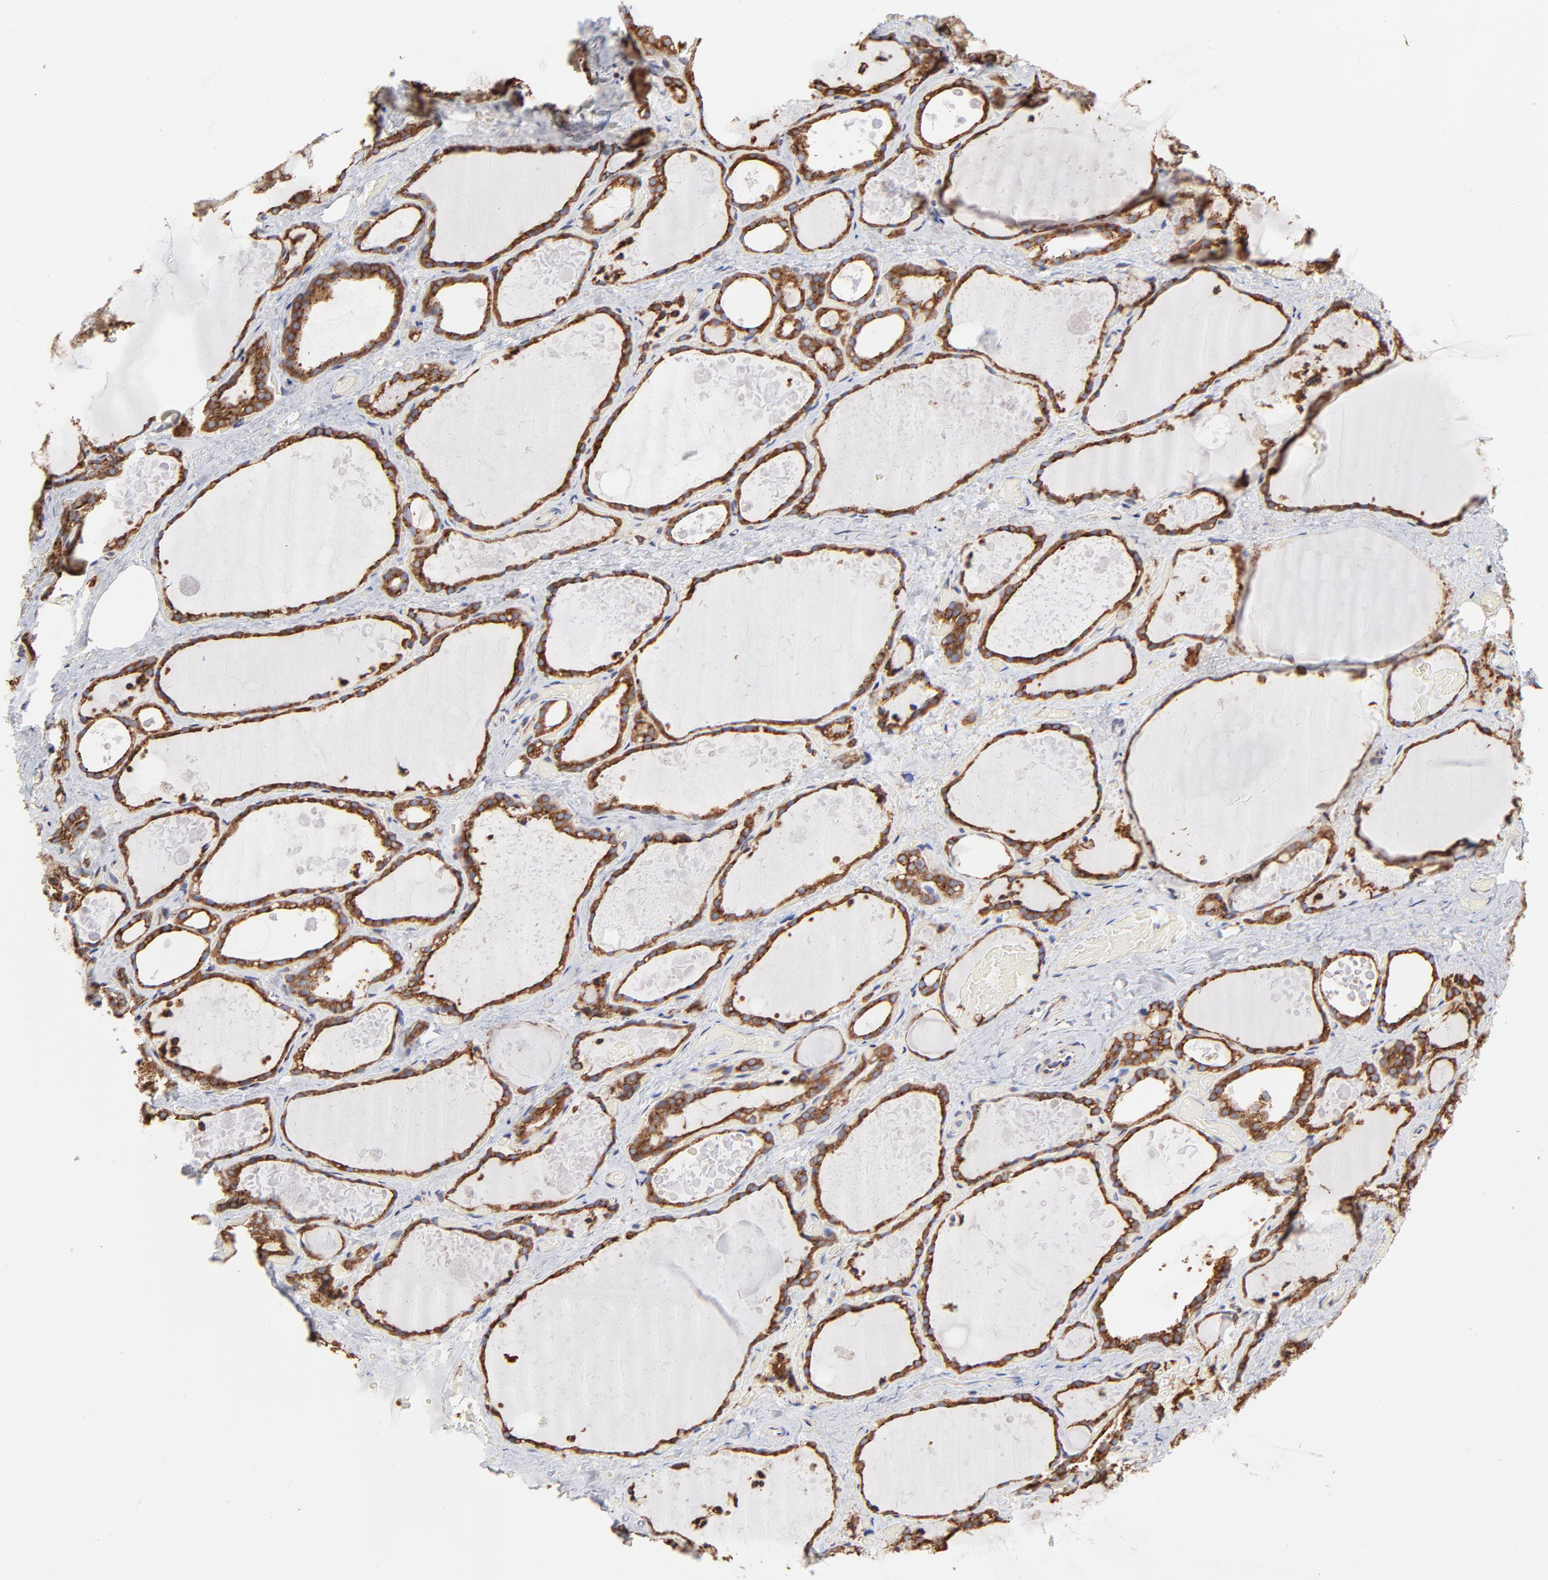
{"staining": {"intensity": "strong", "quantity": ">75%", "location": "cytoplasmic/membranous"}, "tissue": "thyroid gland", "cell_type": "Glandular cells", "image_type": "normal", "snomed": [{"axis": "morphology", "description": "Normal tissue, NOS"}, {"axis": "topography", "description": "Thyroid gland"}], "caption": "Immunohistochemical staining of benign thyroid gland shows strong cytoplasmic/membranous protein staining in about >75% of glandular cells. The protein of interest is stained brown, and the nuclei are stained in blue (DAB IHC with brightfield microscopy, high magnification).", "gene": "LMAN1", "patient": {"sex": "male", "age": 61}}